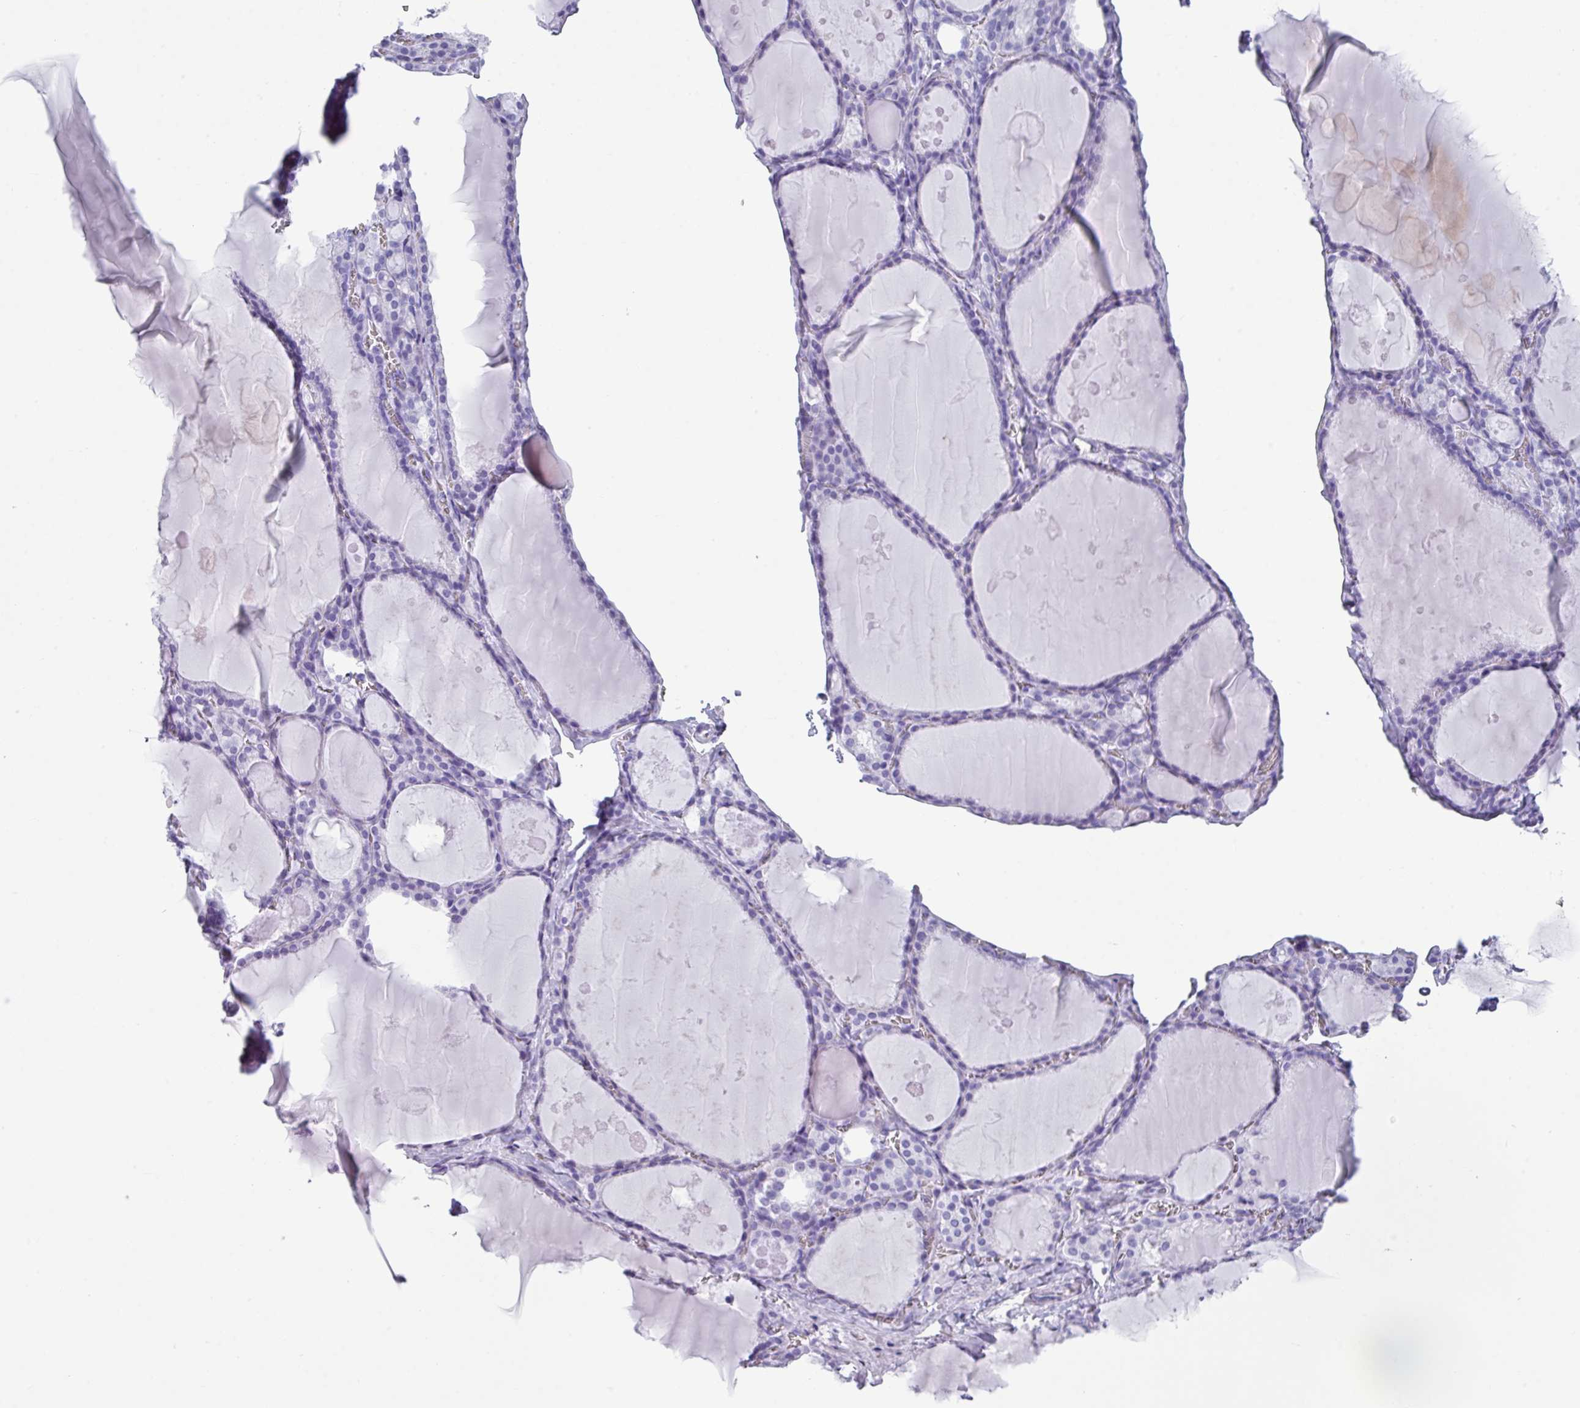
{"staining": {"intensity": "negative", "quantity": "none", "location": "none"}, "tissue": "thyroid gland", "cell_type": "Glandular cells", "image_type": "normal", "snomed": [{"axis": "morphology", "description": "Normal tissue, NOS"}, {"axis": "topography", "description": "Thyroid gland"}], "caption": "IHC micrograph of unremarkable thyroid gland: thyroid gland stained with DAB exhibits no significant protein positivity in glandular cells.", "gene": "ZNF568", "patient": {"sex": "male", "age": 56}}